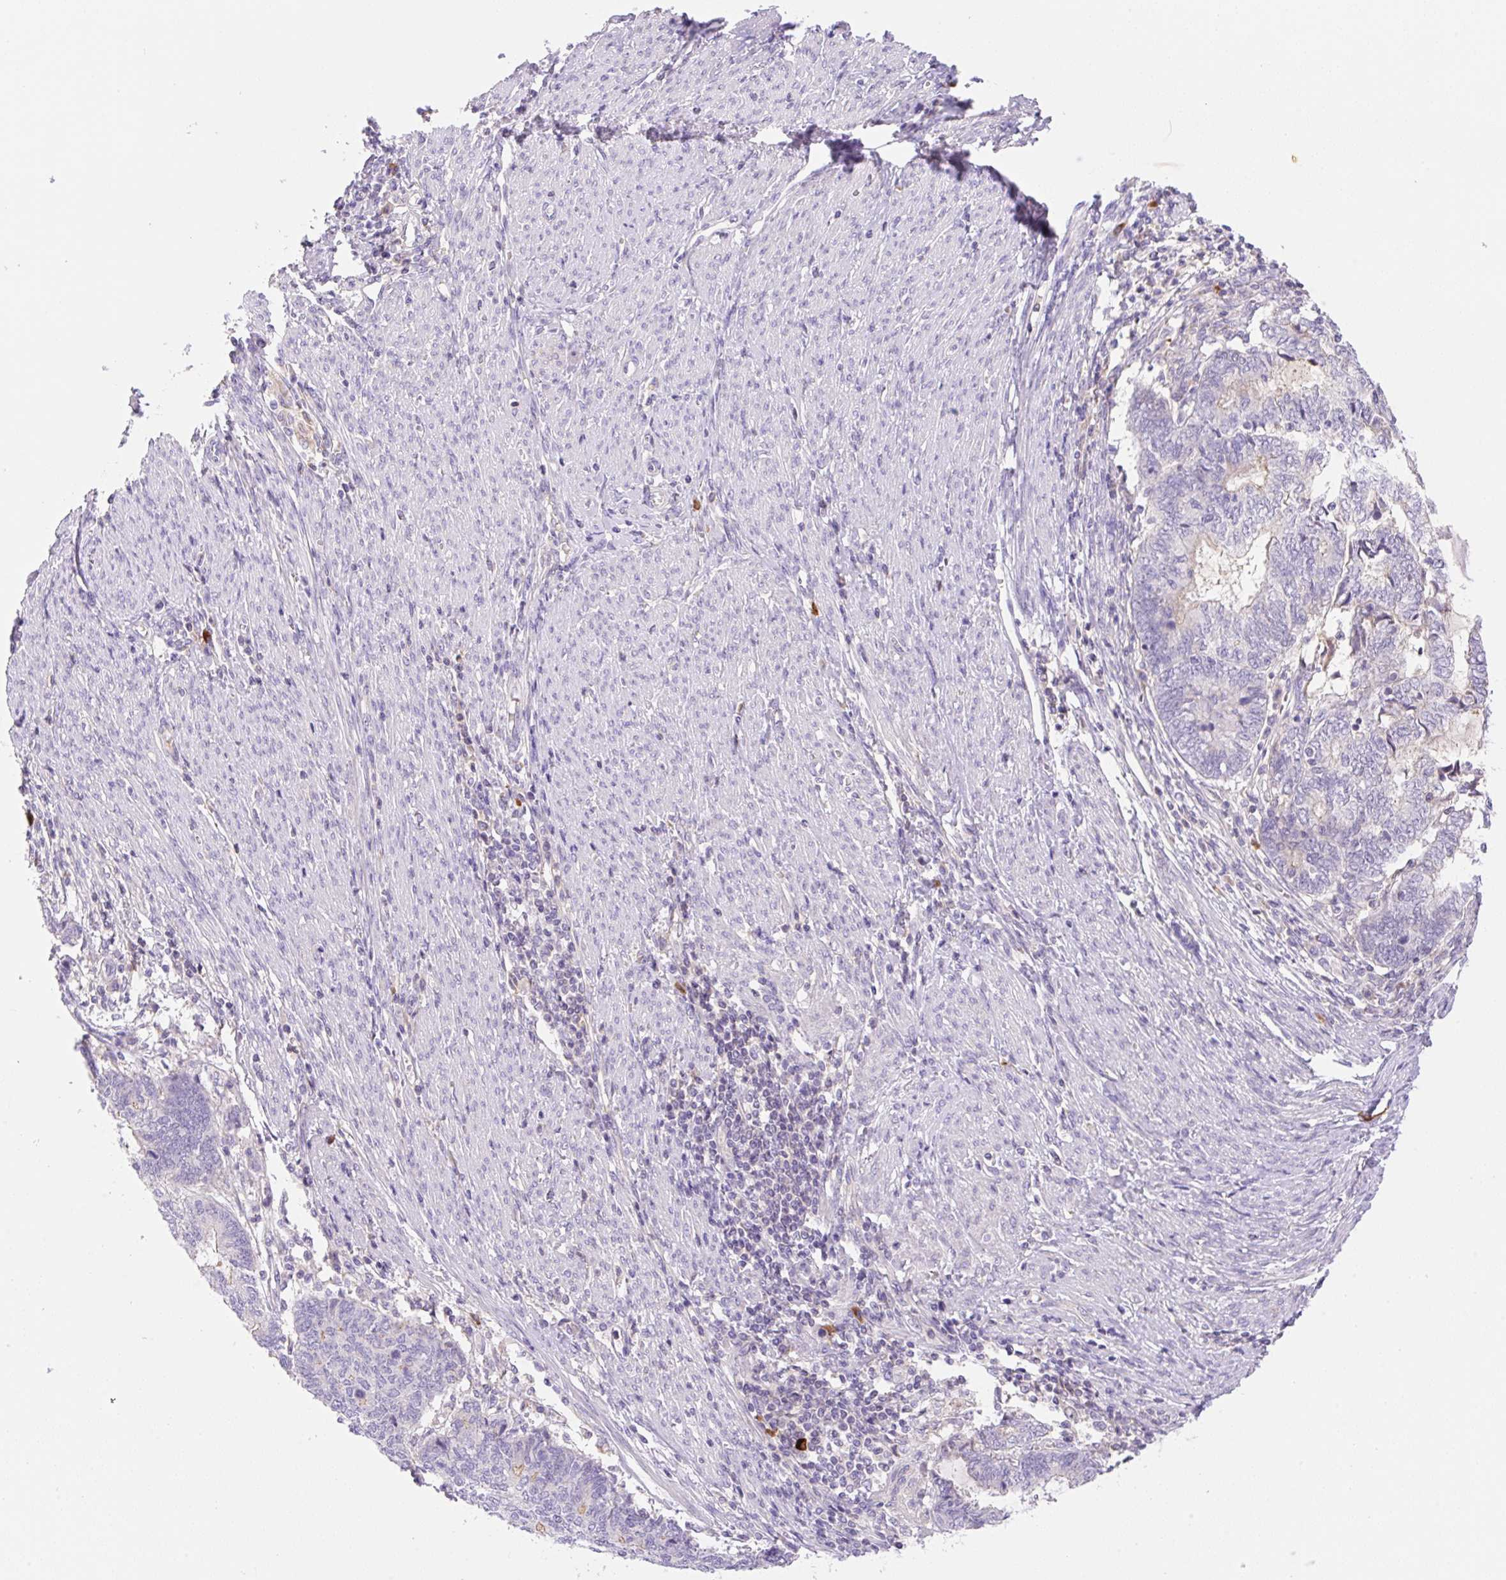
{"staining": {"intensity": "negative", "quantity": "none", "location": "none"}, "tissue": "endometrial cancer", "cell_type": "Tumor cells", "image_type": "cancer", "snomed": [{"axis": "morphology", "description": "Adenocarcinoma, NOS"}, {"axis": "topography", "description": "Uterus"}, {"axis": "topography", "description": "Endometrium"}], "caption": "High magnification brightfield microscopy of endometrial cancer stained with DAB (brown) and counterstained with hematoxylin (blue): tumor cells show no significant expression.", "gene": "DENND5A", "patient": {"sex": "female", "age": 70}}